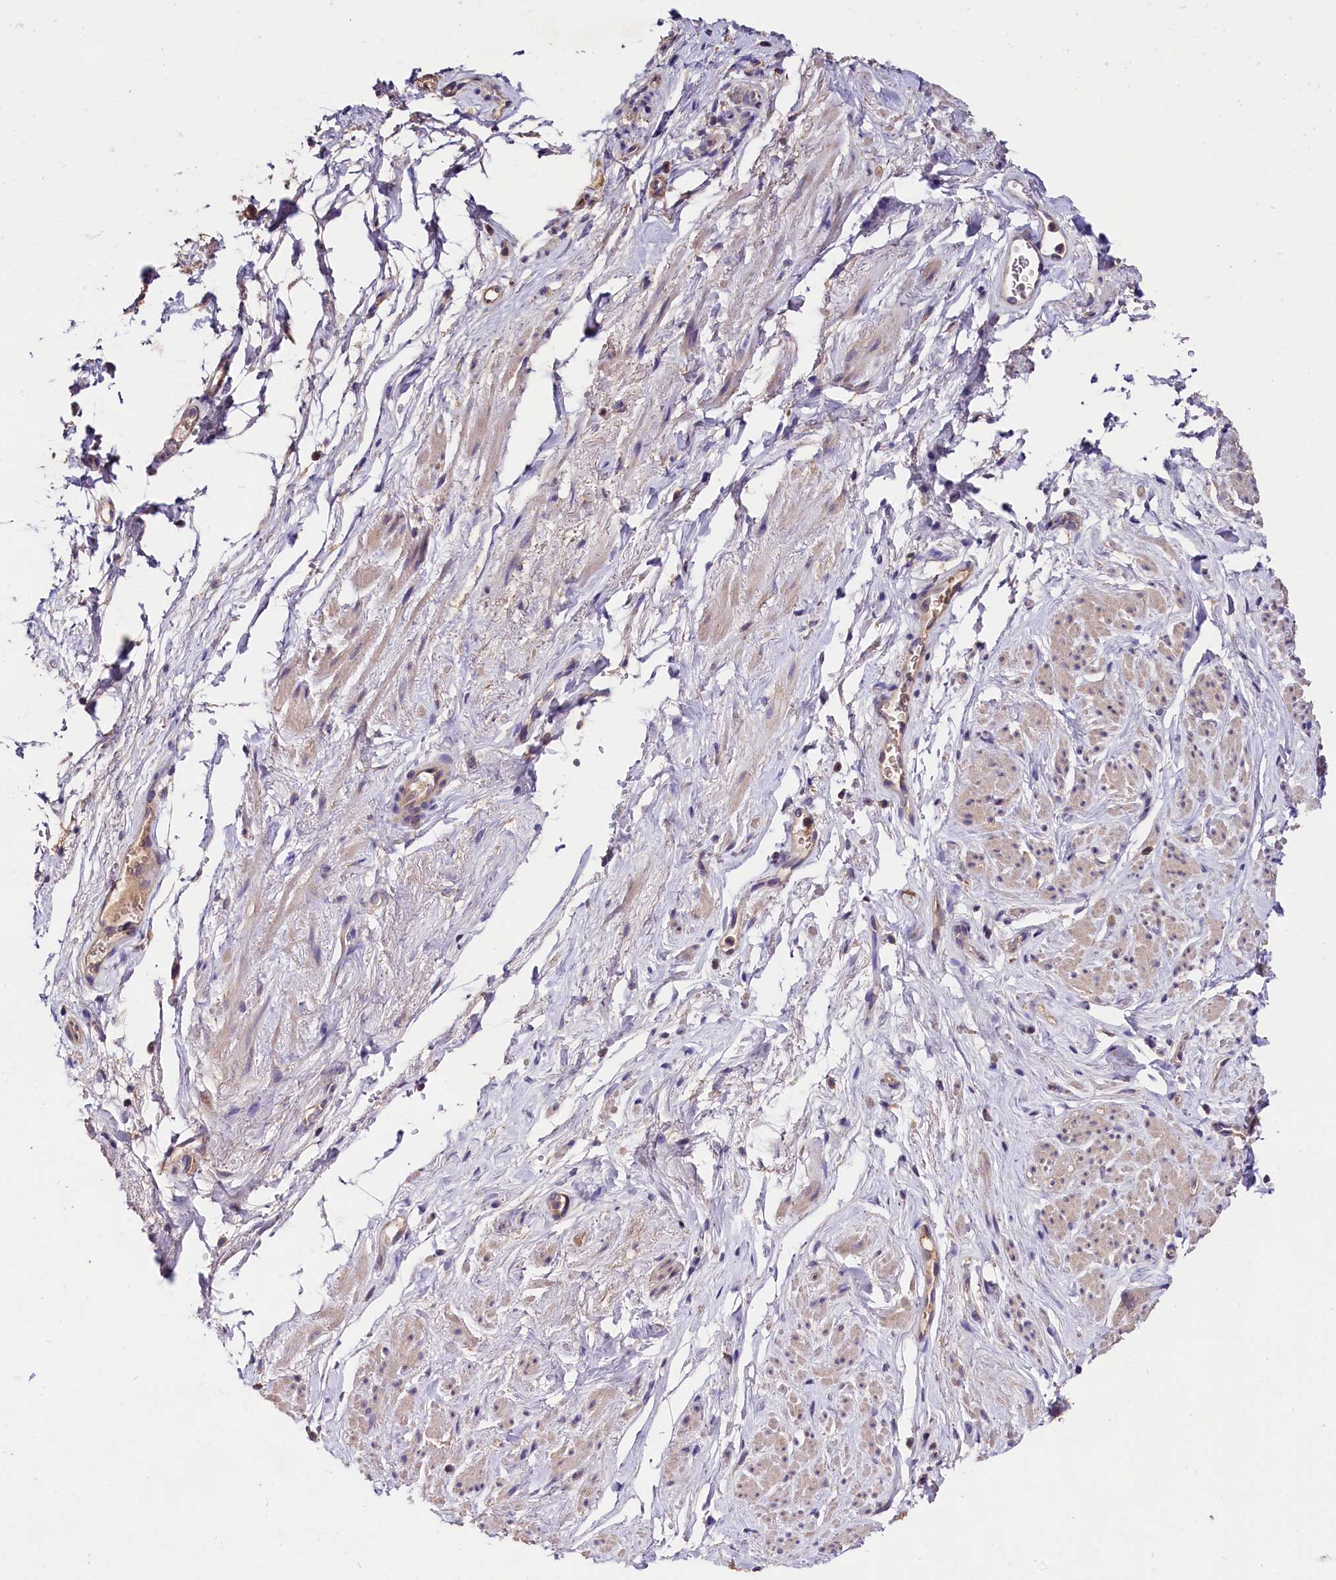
{"staining": {"intensity": "weak", "quantity": "<25%", "location": "cytoplasmic/membranous"}, "tissue": "smooth muscle", "cell_type": "Smooth muscle cells", "image_type": "normal", "snomed": [{"axis": "morphology", "description": "Normal tissue, NOS"}, {"axis": "topography", "description": "Smooth muscle"}, {"axis": "topography", "description": "Peripheral nerve tissue"}], "caption": "IHC of benign human smooth muscle displays no expression in smooth muscle cells.", "gene": "OAS3", "patient": {"sex": "male", "age": 69}}